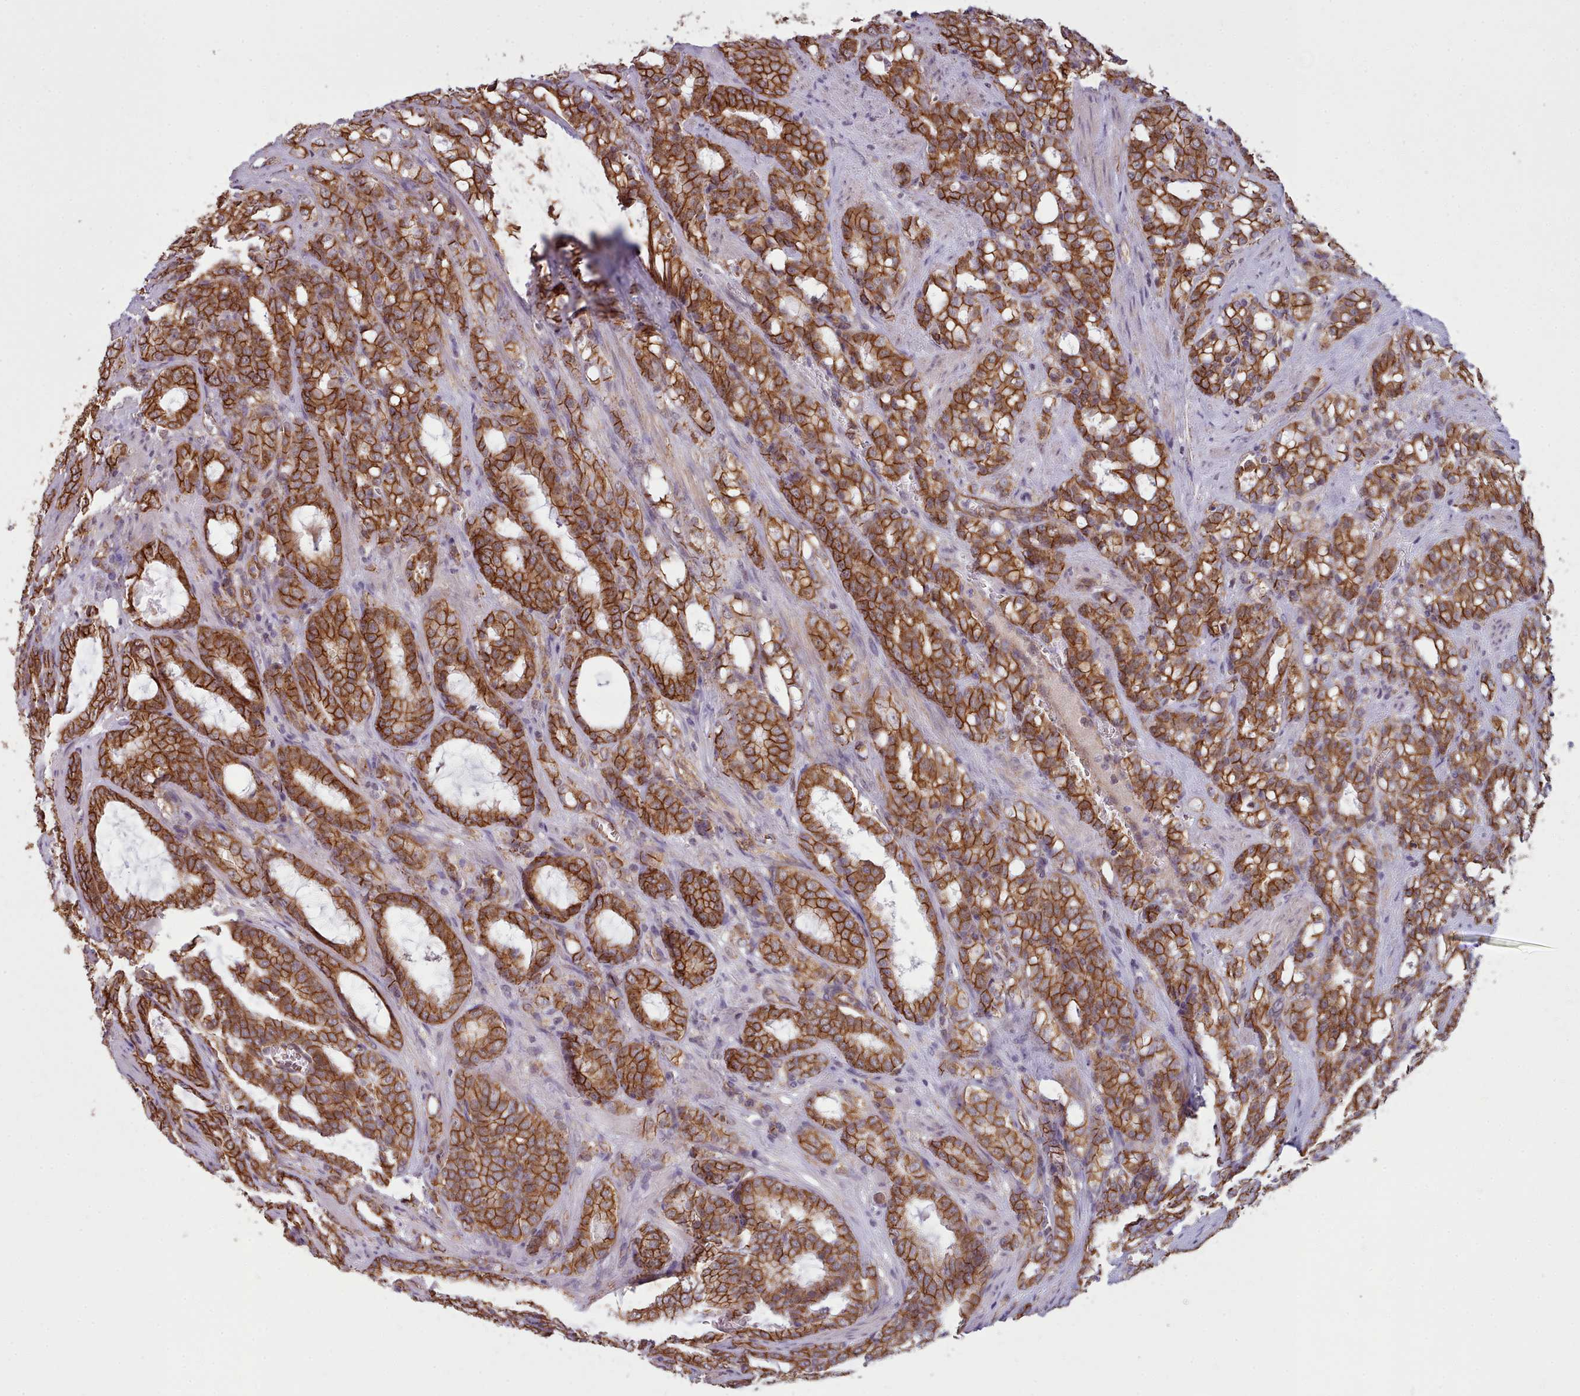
{"staining": {"intensity": "strong", "quantity": ">75%", "location": "cytoplasmic/membranous"}, "tissue": "prostate cancer", "cell_type": "Tumor cells", "image_type": "cancer", "snomed": [{"axis": "morphology", "description": "Adenocarcinoma, High grade"}, {"axis": "topography", "description": "Prostate"}], "caption": "A high amount of strong cytoplasmic/membranous positivity is identified in approximately >75% of tumor cells in prostate cancer tissue. (DAB (3,3'-diaminobenzidine) = brown stain, brightfield microscopy at high magnification).", "gene": "MRPL46", "patient": {"sex": "male", "age": 72}}